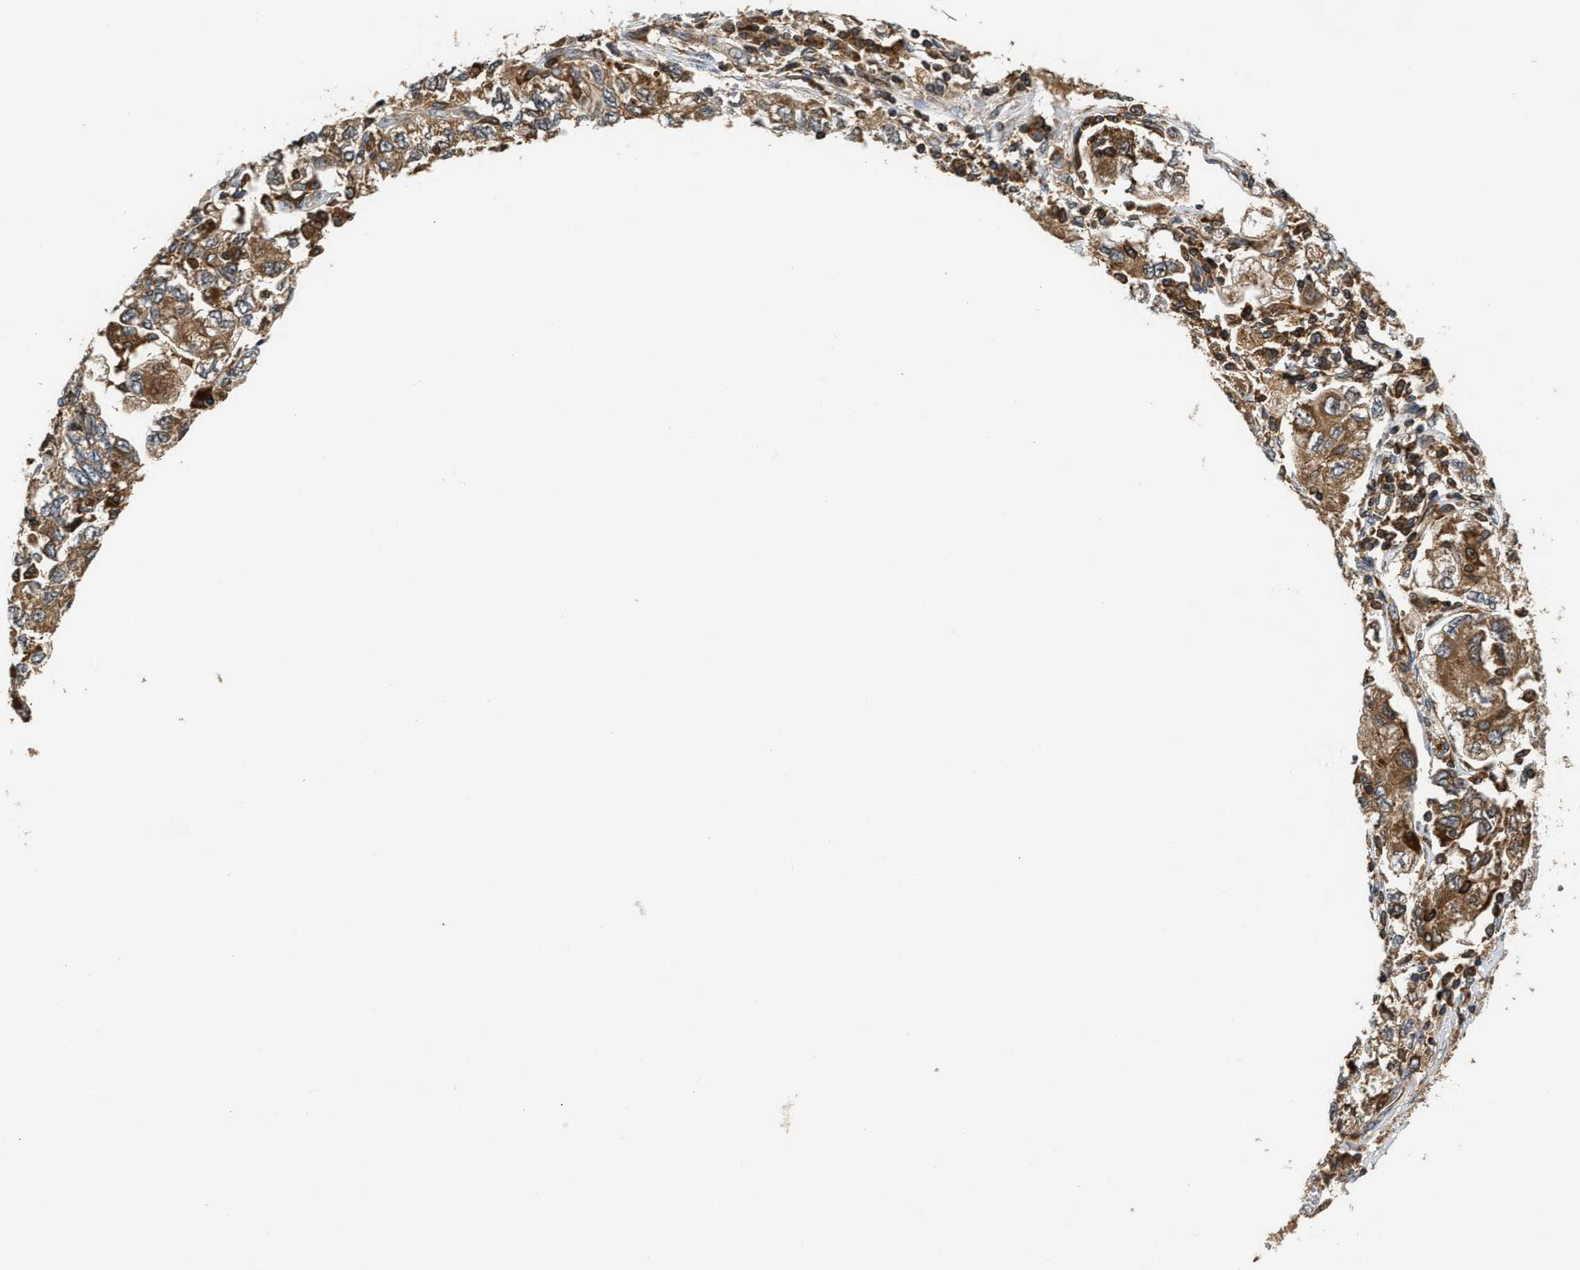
{"staining": {"intensity": "moderate", "quantity": ">75%", "location": "cytoplasmic/membranous"}, "tissue": "ovarian cancer", "cell_type": "Tumor cells", "image_type": "cancer", "snomed": [{"axis": "morphology", "description": "Carcinoma, NOS"}, {"axis": "morphology", "description": "Cystadenocarcinoma, serous, NOS"}, {"axis": "topography", "description": "Ovary"}], "caption": "Immunohistochemistry micrograph of neoplastic tissue: serous cystadenocarcinoma (ovarian) stained using immunohistochemistry (IHC) shows medium levels of moderate protein expression localized specifically in the cytoplasmic/membranous of tumor cells, appearing as a cytoplasmic/membranous brown color.", "gene": "SNX5", "patient": {"sex": "female", "age": 69}}